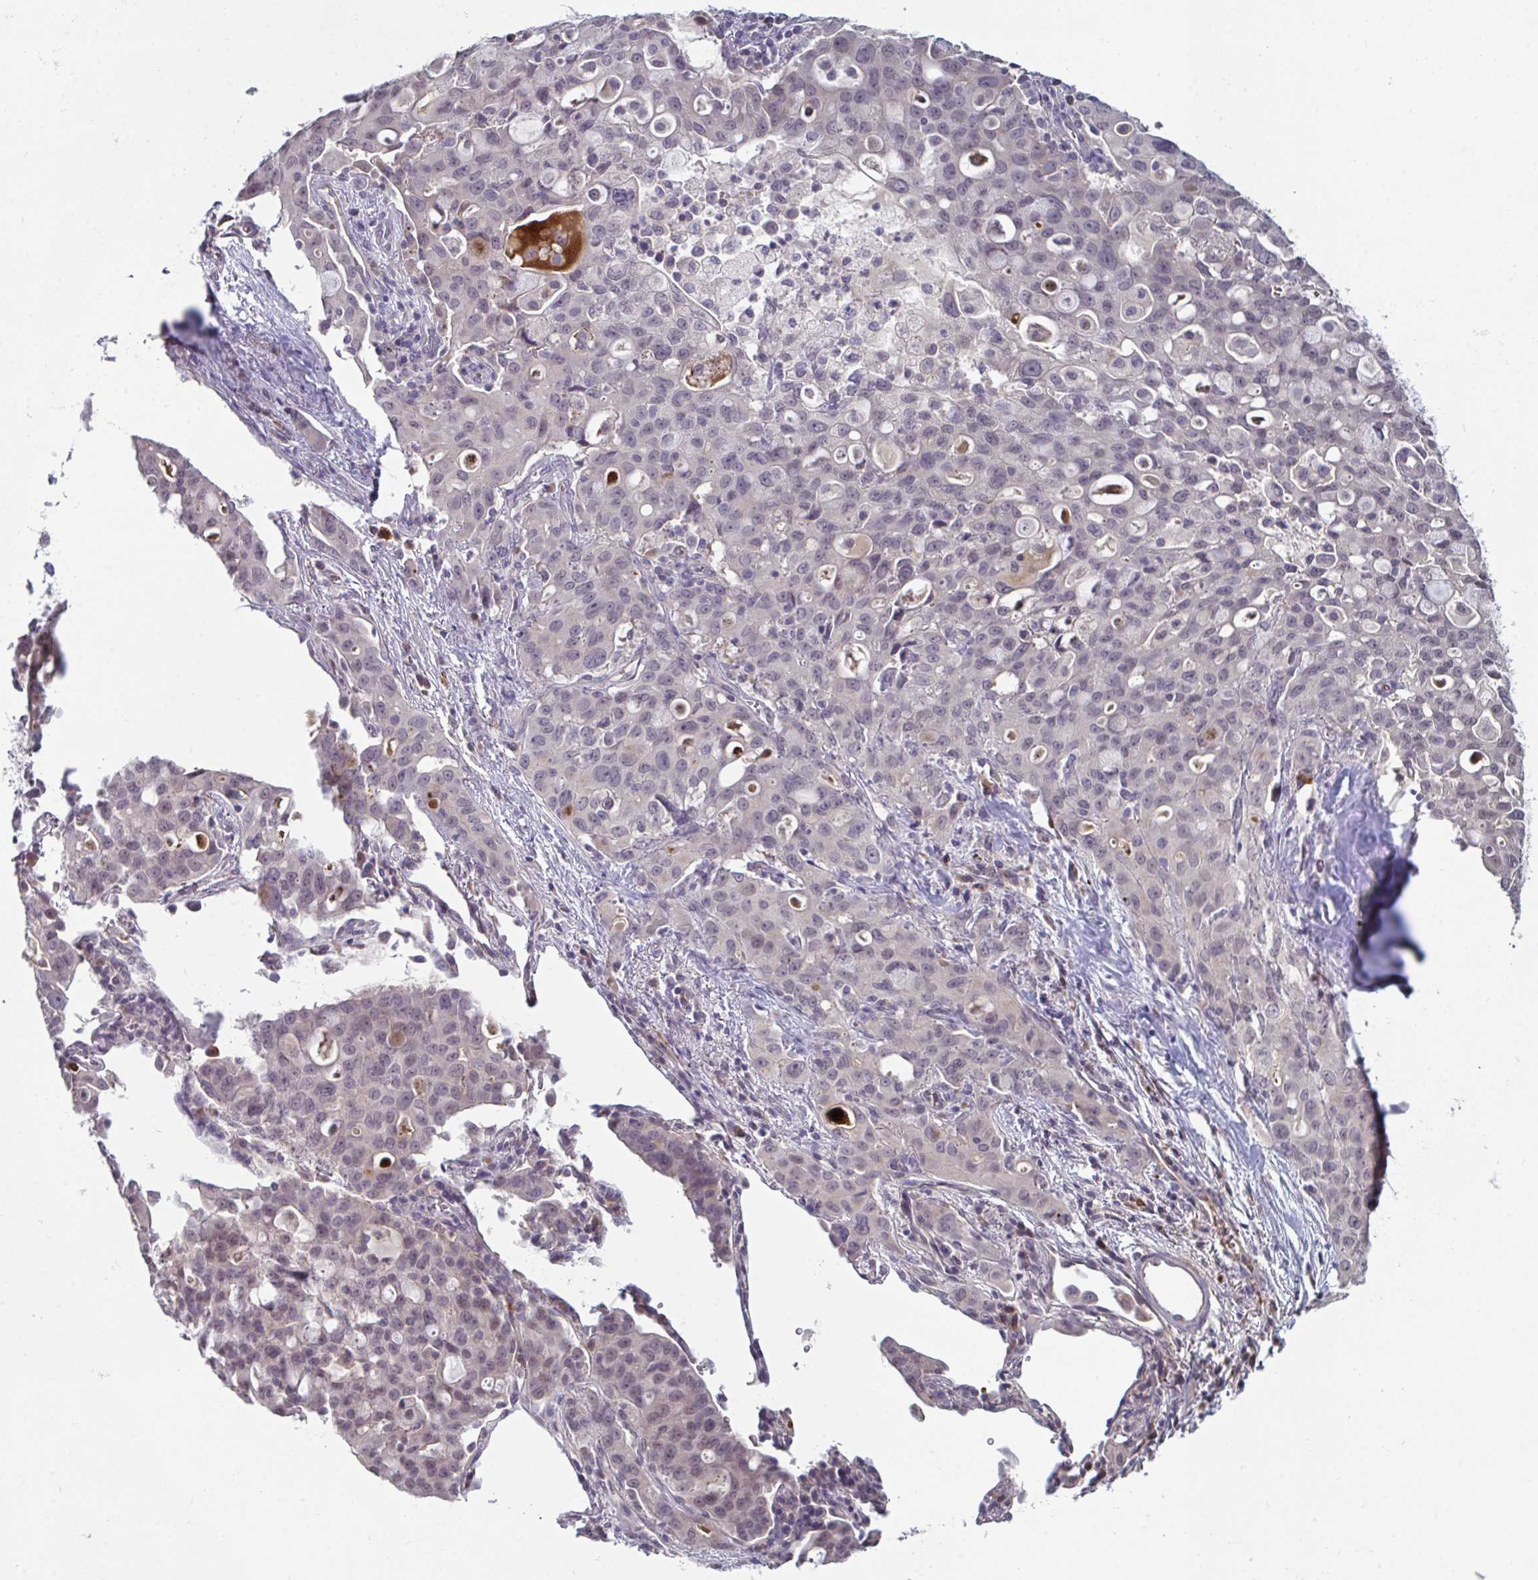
{"staining": {"intensity": "negative", "quantity": "none", "location": "none"}, "tissue": "lung cancer", "cell_type": "Tumor cells", "image_type": "cancer", "snomed": [{"axis": "morphology", "description": "Adenocarcinoma, NOS"}, {"axis": "topography", "description": "Lung"}], "caption": "The micrograph reveals no staining of tumor cells in adenocarcinoma (lung).", "gene": "ZNF214", "patient": {"sex": "female", "age": 44}}